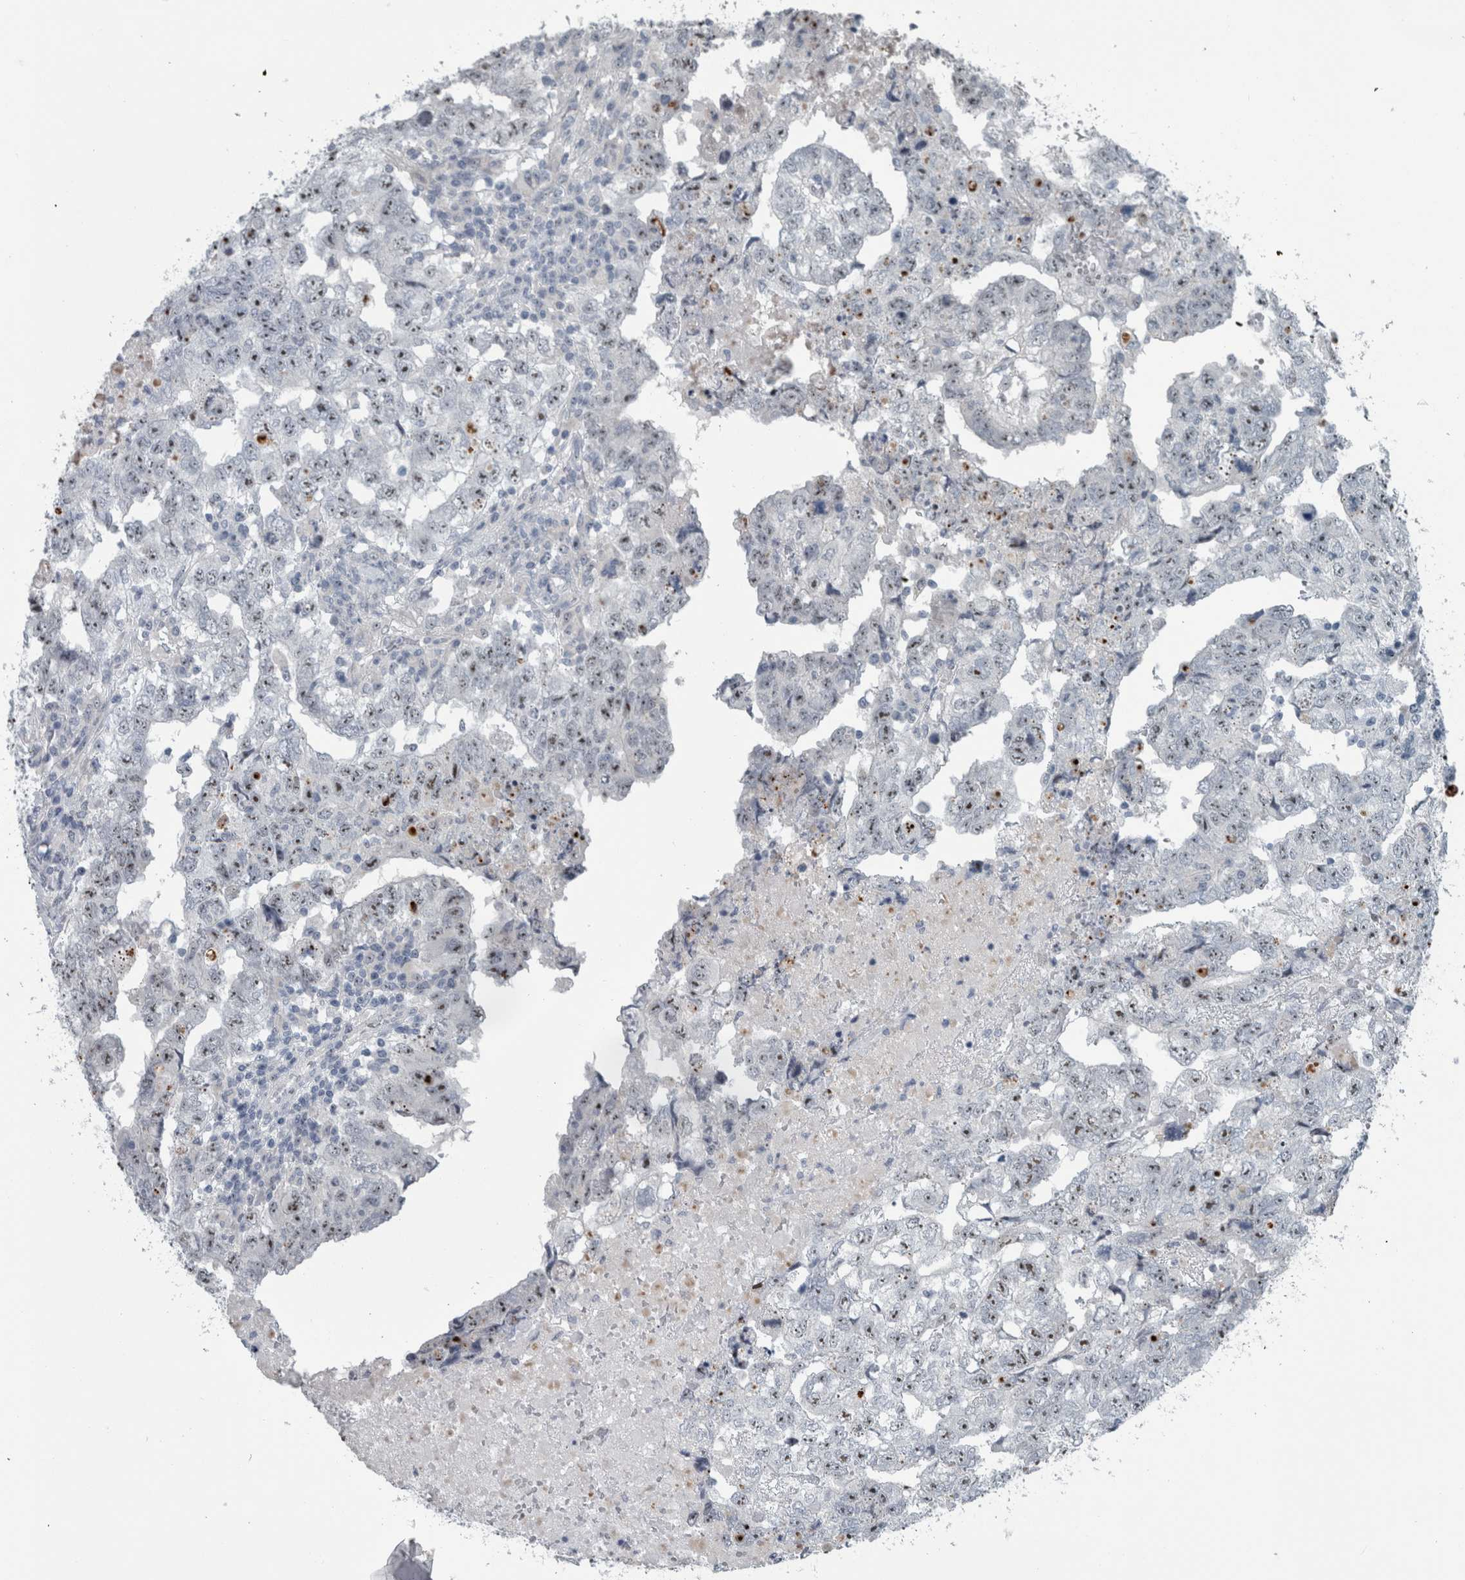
{"staining": {"intensity": "weak", "quantity": "<25%", "location": "nuclear"}, "tissue": "testis cancer", "cell_type": "Tumor cells", "image_type": "cancer", "snomed": [{"axis": "morphology", "description": "Carcinoma, Embryonal, NOS"}, {"axis": "topography", "description": "Testis"}], "caption": "An immunohistochemistry (IHC) histopathology image of testis embryonal carcinoma is shown. There is no staining in tumor cells of testis embryonal carcinoma.", "gene": "UTP6", "patient": {"sex": "male", "age": 36}}